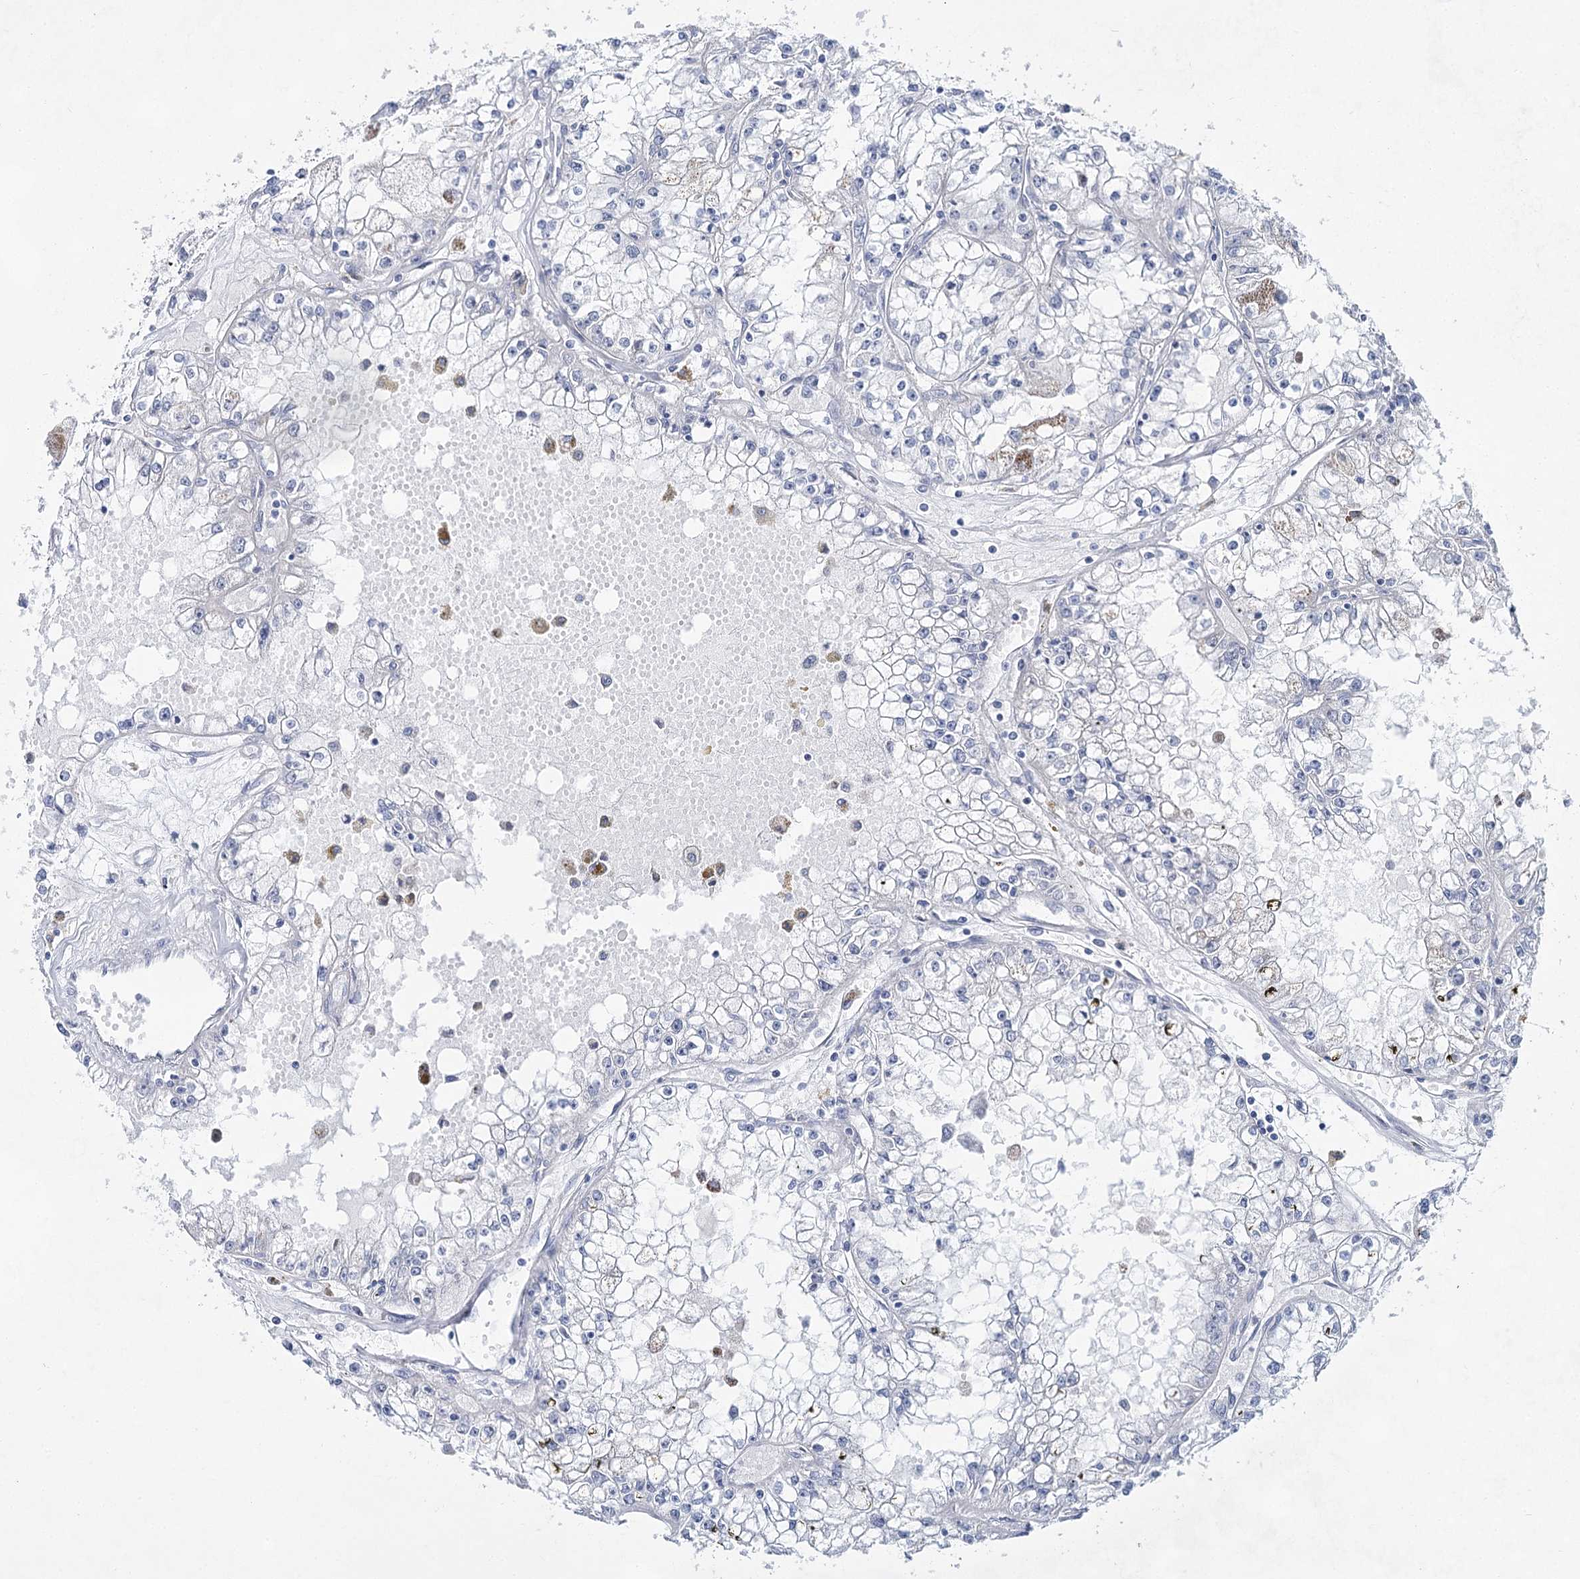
{"staining": {"intensity": "negative", "quantity": "none", "location": "none"}, "tissue": "renal cancer", "cell_type": "Tumor cells", "image_type": "cancer", "snomed": [{"axis": "morphology", "description": "Adenocarcinoma, NOS"}, {"axis": "topography", "description": "Kidney"}], "caption": "IHC of renal cancer demonstrates no expression in tumor cells.", "gene": "BPHL", "patient": {"sex": "male", "age": 56}}